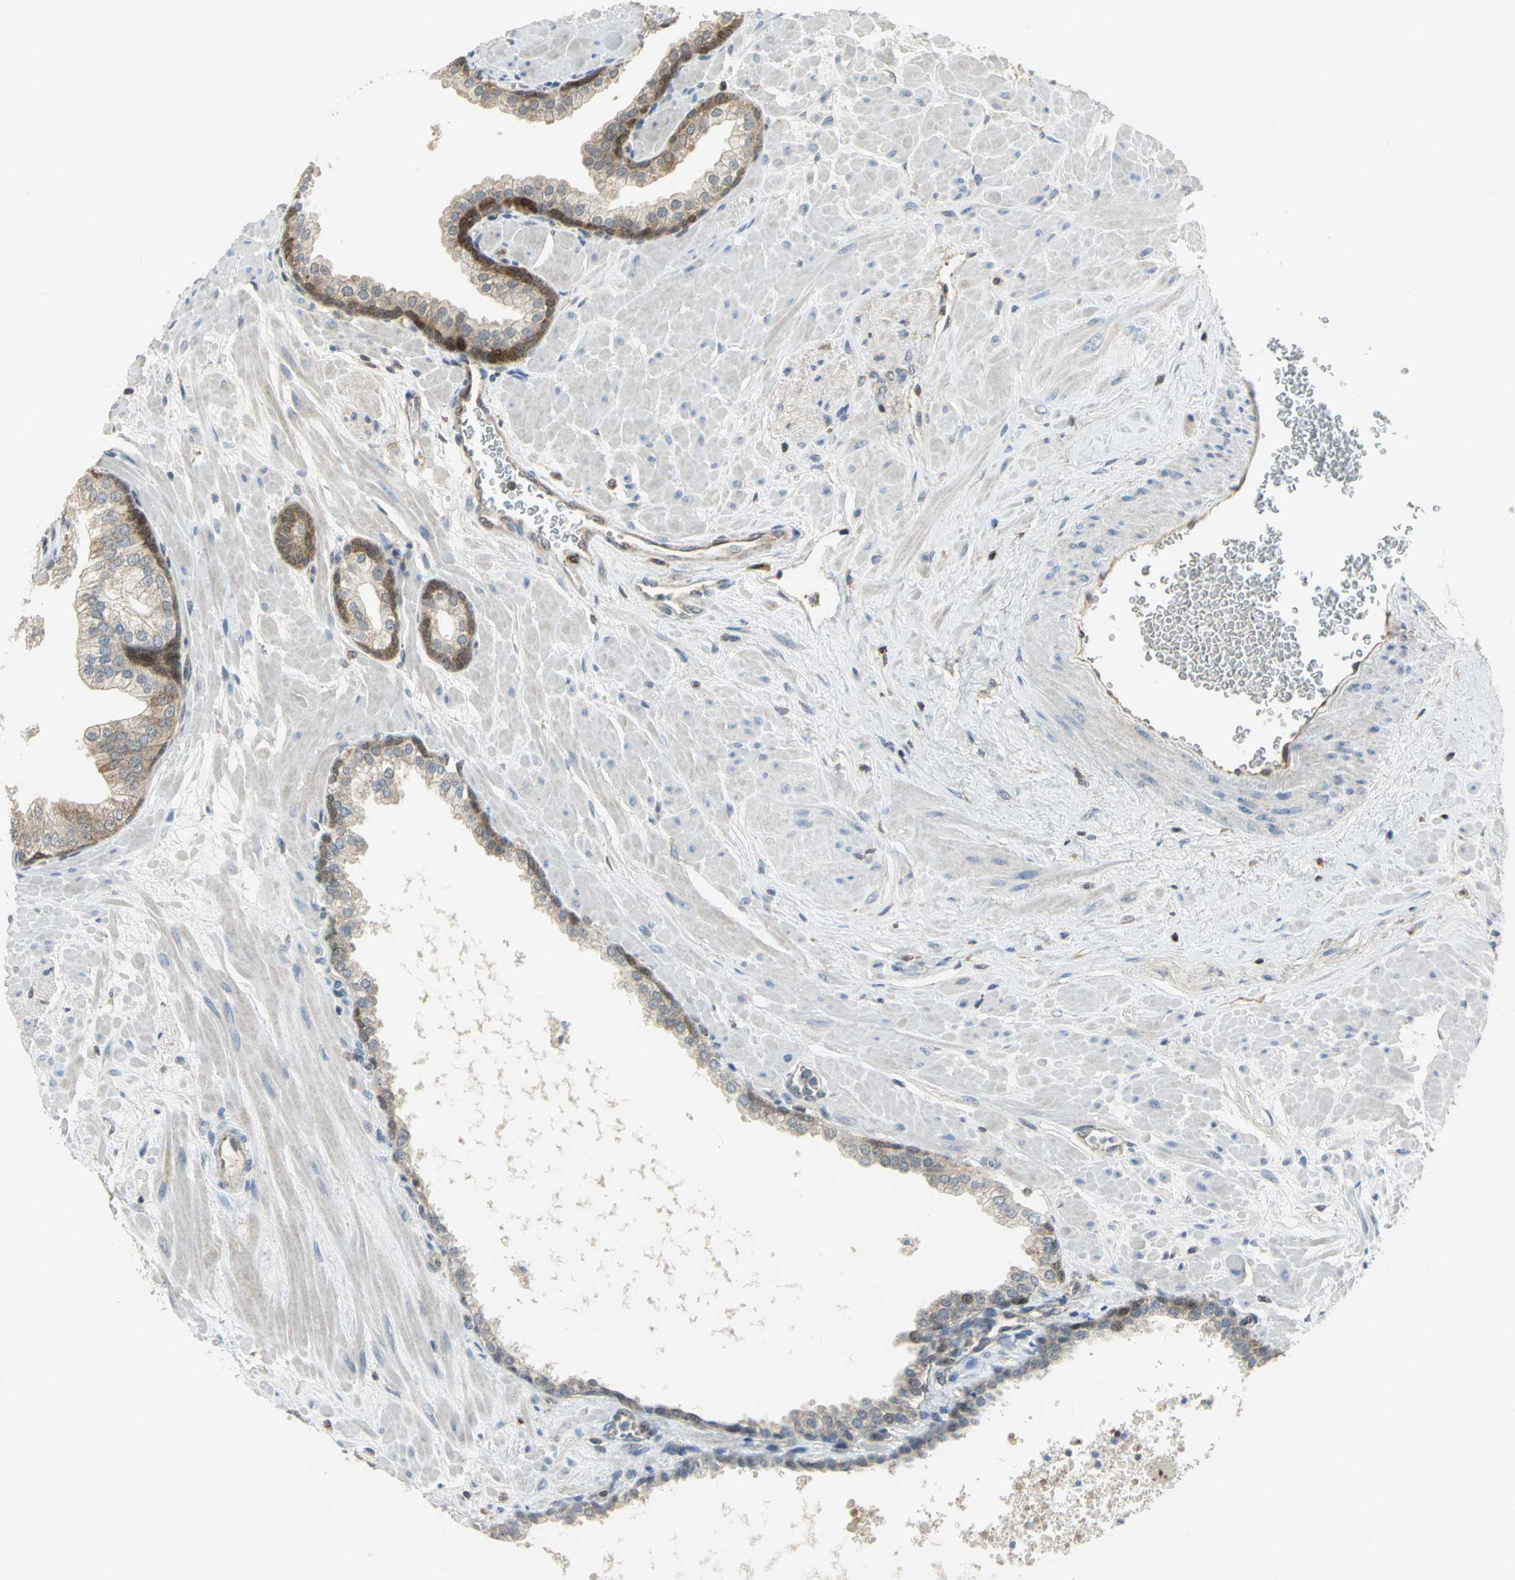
{"staining": {"intensity": "moderate", "quantity": "25%-75%", "location": "cytoplasmic/membranous"}, "tissue": "prostate", "cell_type": "Glandular cells", "image_type": "normal", "snomed": [{"axis": "morphology", "description": "Normal tissue, NOS"}, {"axis": "topography", "description": "Prostate"}], "caption": "Prostate stained with a brown dye shows moderate cytoplasmic/membranous positive expression in about 25%-75% of glandular cells.", "gene": "PPIA", "patient": {"sex": "male", "age": 60}}